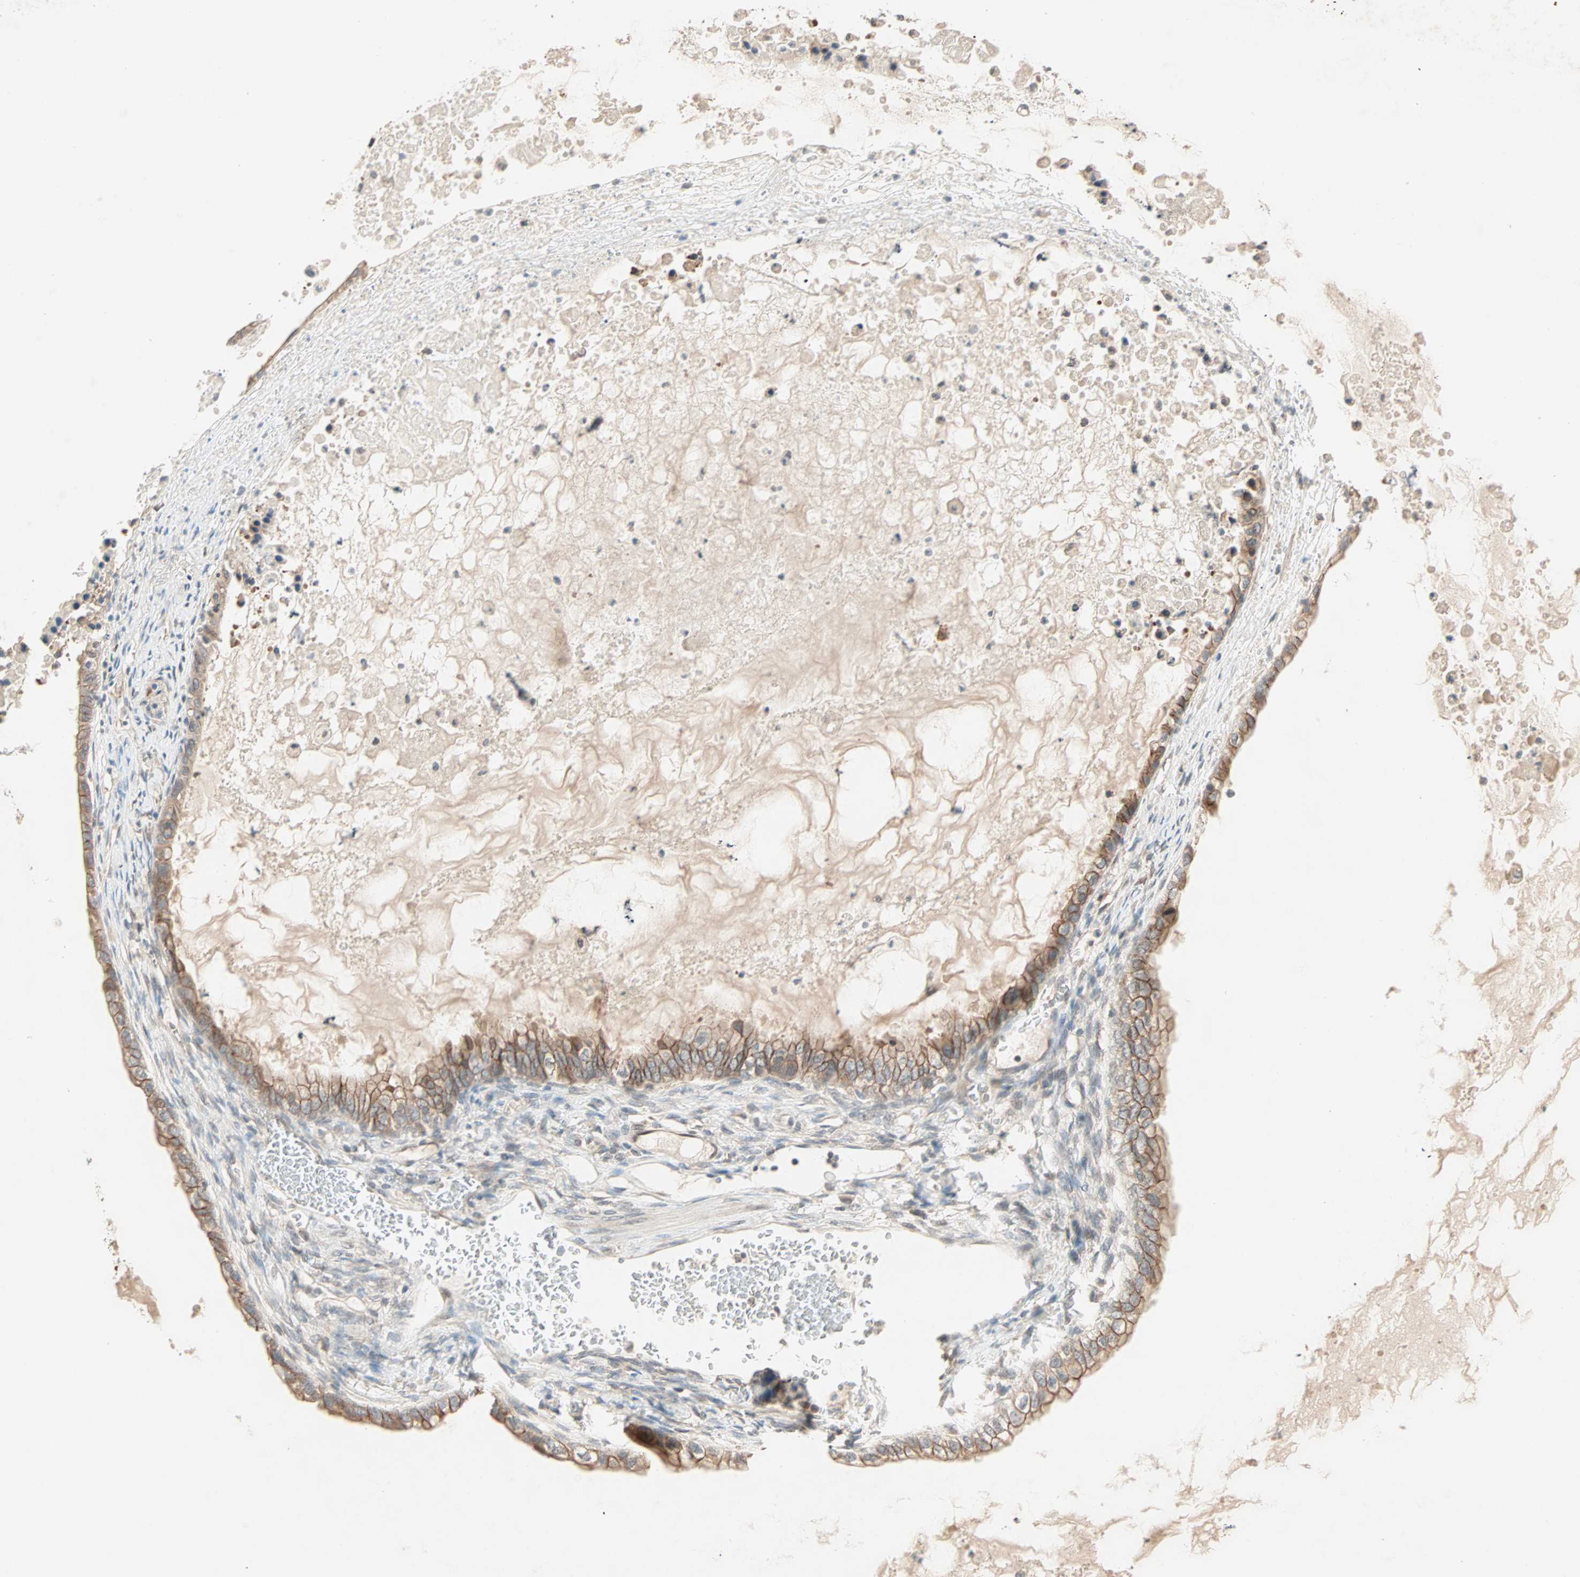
{"staining": {"intensity": "moderate", "quantity": ">75%", "location": "cytoplasmic/membranous"}, "tissue": "ovarian cancer", "cell_type": "Tumor cells", "image_type": "cancer", "snomed": [{"axis": "morphology", "description": "Cystadenocarcinoma, mucinous, NOS"}, {"axis": "topography", "description": "Ovary"}], "caption": "High-power microscopy captured an immunohistochemistry micrograph of ovarian cancer (mucinous cystadenocarcinoma), revealing moderate cytoplasmic/membranous staining in approximately >75% of tumor cells.", "gene": "TTF2", "patient": {"sex": "female", "age": 80}}